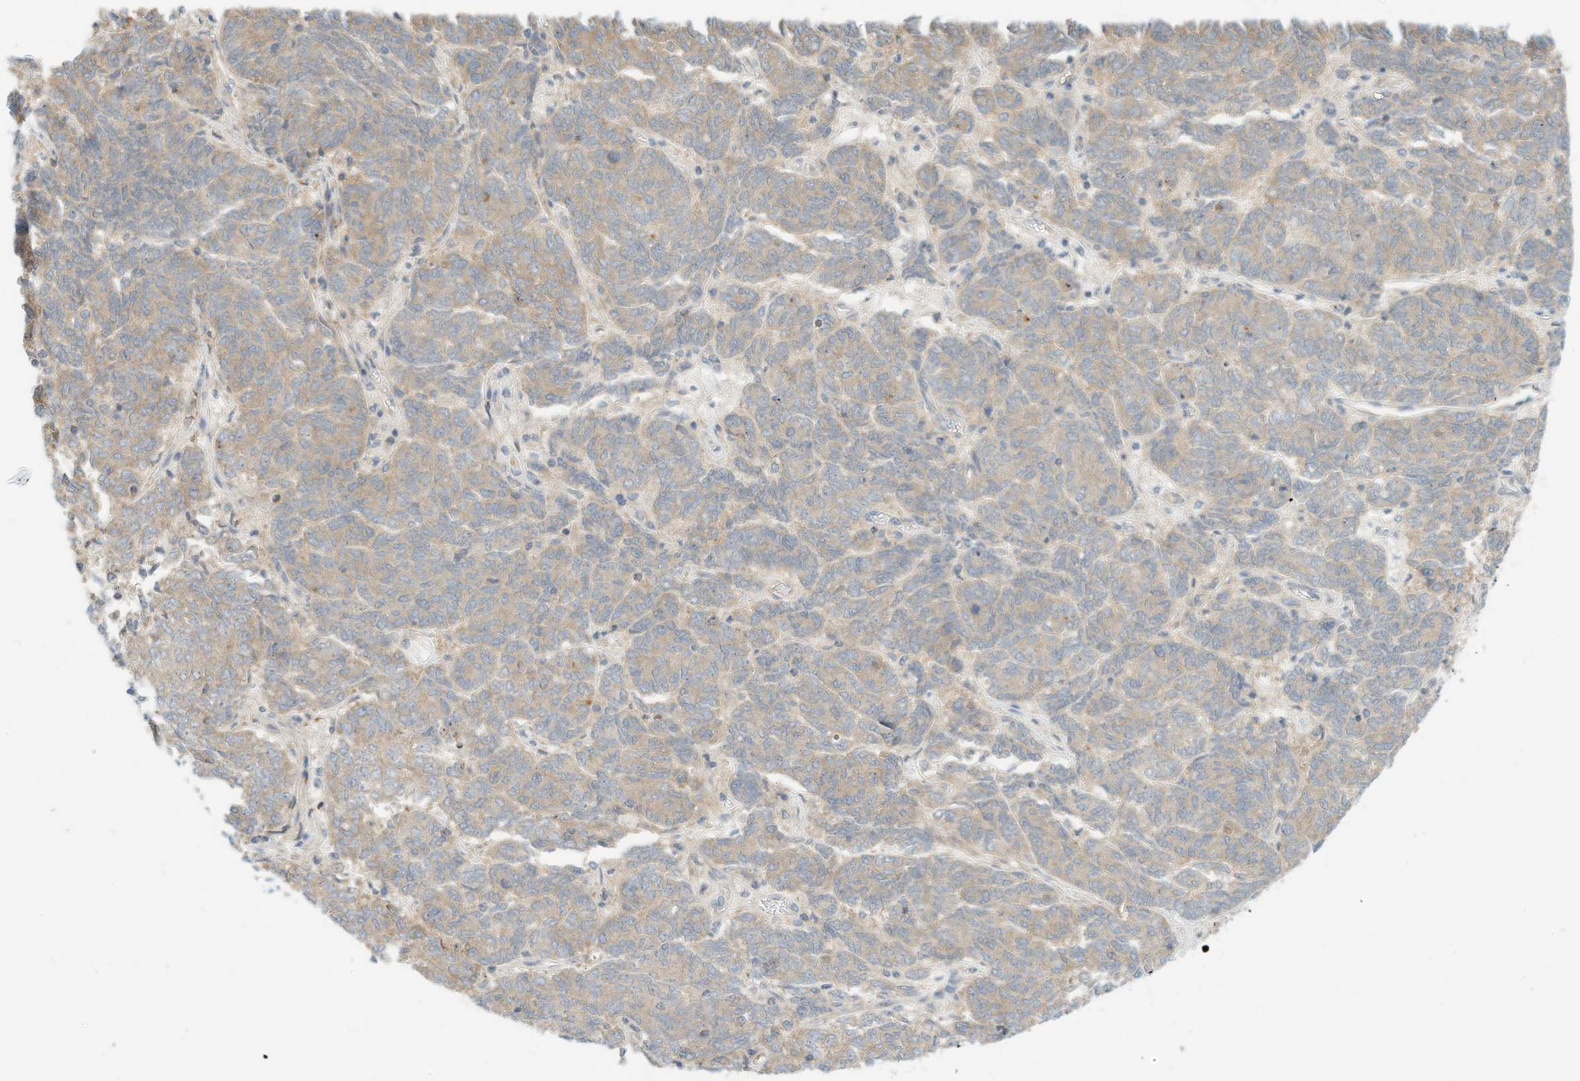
{"staining": {"intensity": "weak", "quantity": "25%-75%", "location": "cytoplasmic/membranous"}, "tissue": "endometrial cancer", "cell_type": "Tumor cells", "image_type": "cancer", "snomed": [{"axis": "morphology", "description": "Adenocarcinoma, NOS"}, {"axis": "topography", "description": "Endometrium"}], "caption": "Weak cytoplasmic/membranous positivity for a protein is present in about 25%-75% of tumor cells of endometrial cancer (adenocarcinoma) using immunohistochemistry (IHC).", "gene": "OFD1", "patient": {"sex": "female", "age": 80}}